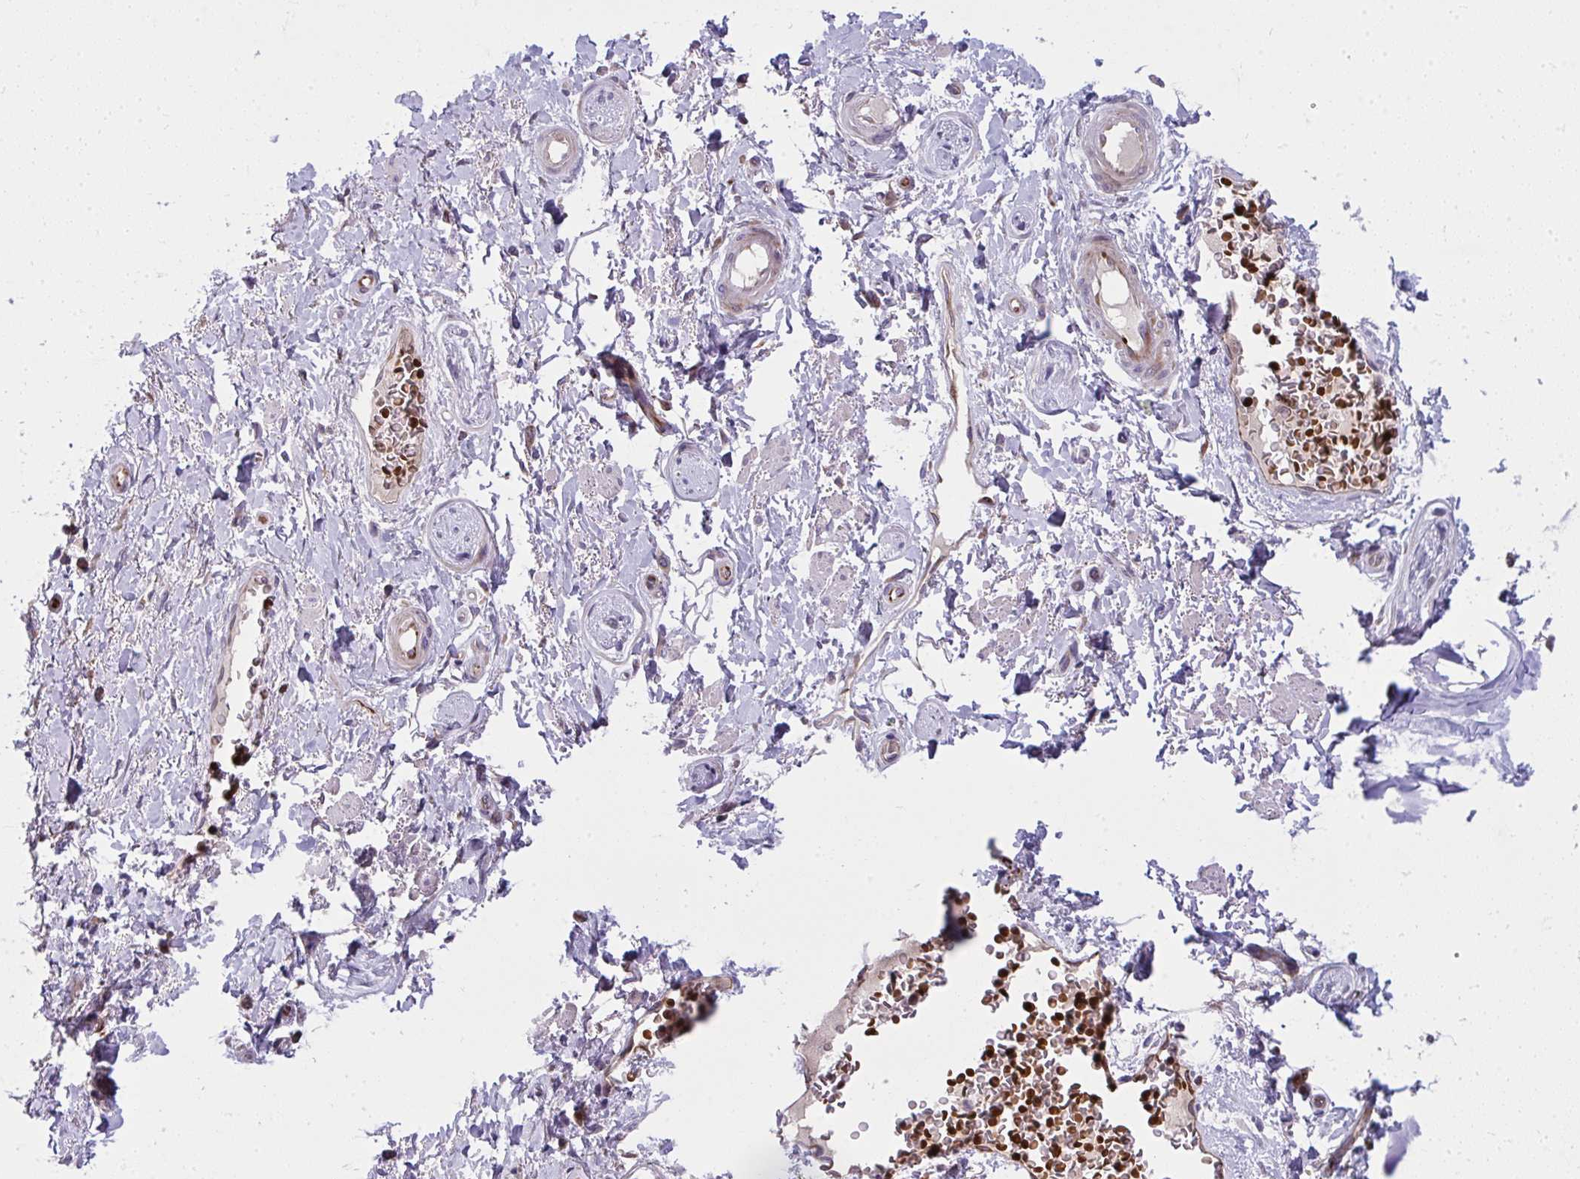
{"staining": {"intensity": "negative", "quantity": "none", "location": "none"}, "tissue": "adipose tissue", "cell_type": "Adipocytes", "image_type": "normal", "snomed": [{"axis": "morphology", "description": "Normal tissue, NOS"}, {"axis": "topography", "description": "Peripheral nerve tissue"}], "caption": "This is a histopathology image of immunohistochemistry staining of benign adipose tissue, which shows no expression in adipocytes.", "gene": "SLC14A1", "patient": {"sex": "male", "age": 51}}